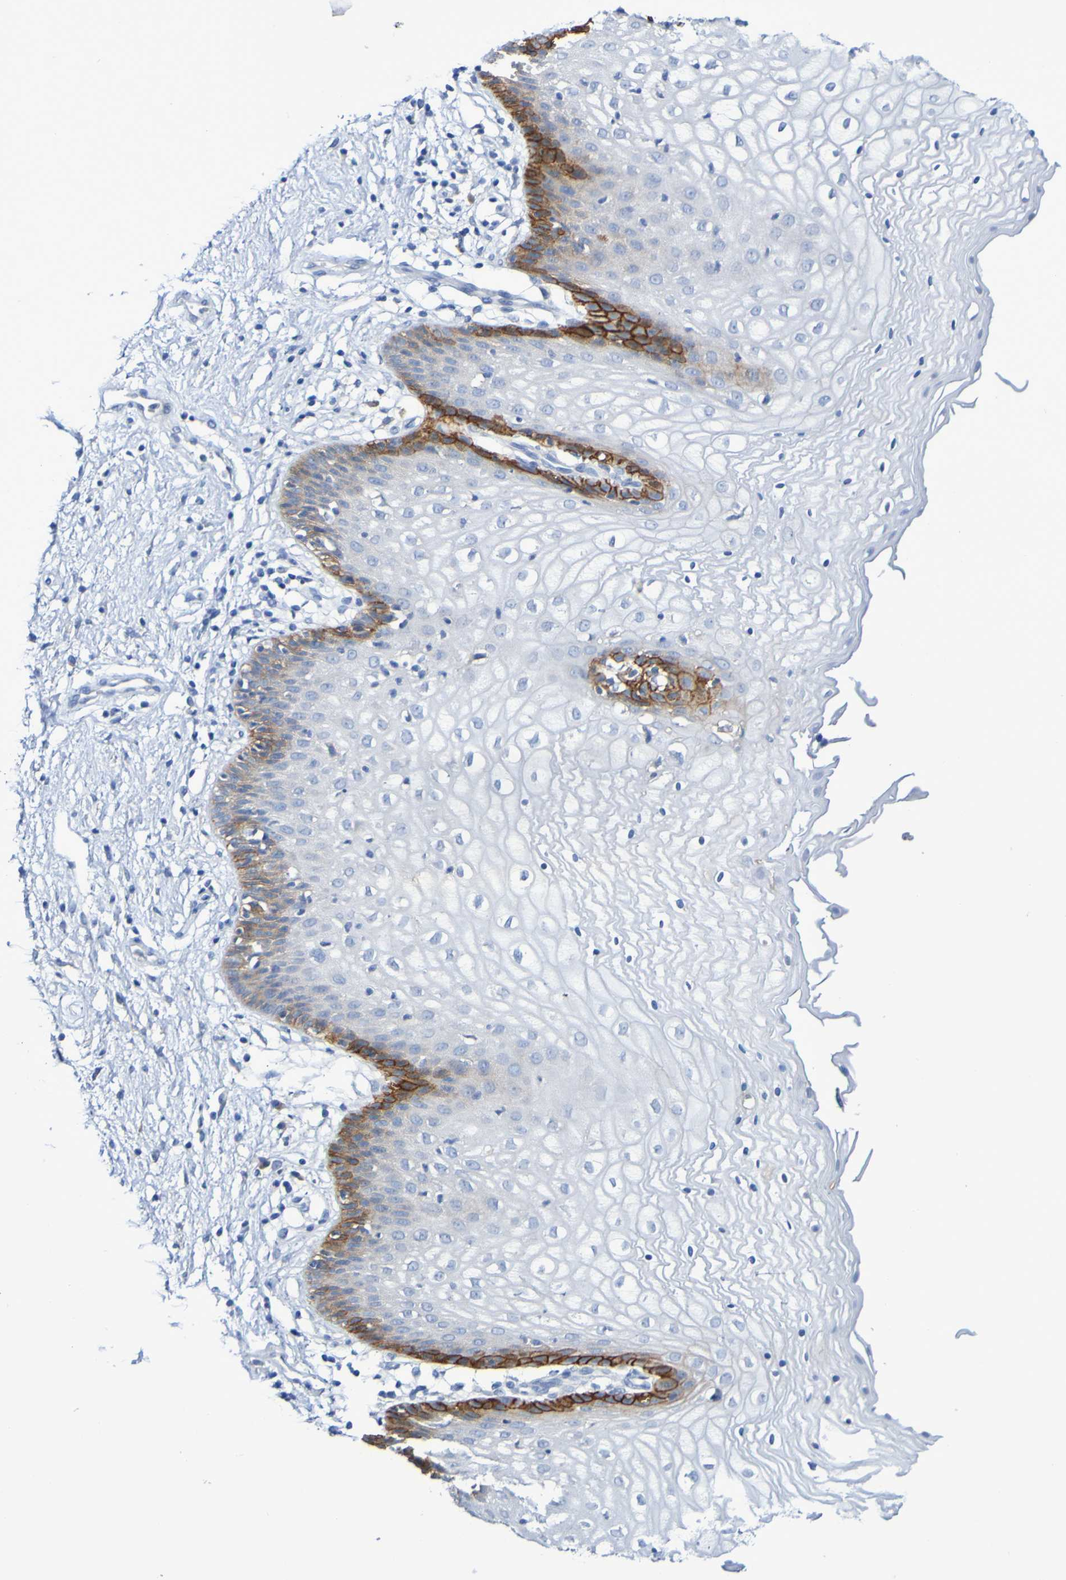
{"staining": {"intensity": "moderate", "quantity": "<25%", "location": "cytoplasmic/membranous"}, "tissue": "vagina", "cell_type": "Squamous epithelial cells", "image_type": "normal", "snomed": [{"axis": "morphology", "description": "Normal tissue, NOS"}, {"axis": "topography", "description": "Vagina"}], "caption": "An immunohistochemistry photomicrograph of normal tissue is shown. Protein staining in brown shows moderate cytoplasmic/membranous positivity in vagina within squamous epithelial cells.", "gene": "SLC3A2", "patient": {"sex": "female", "age": 34}}